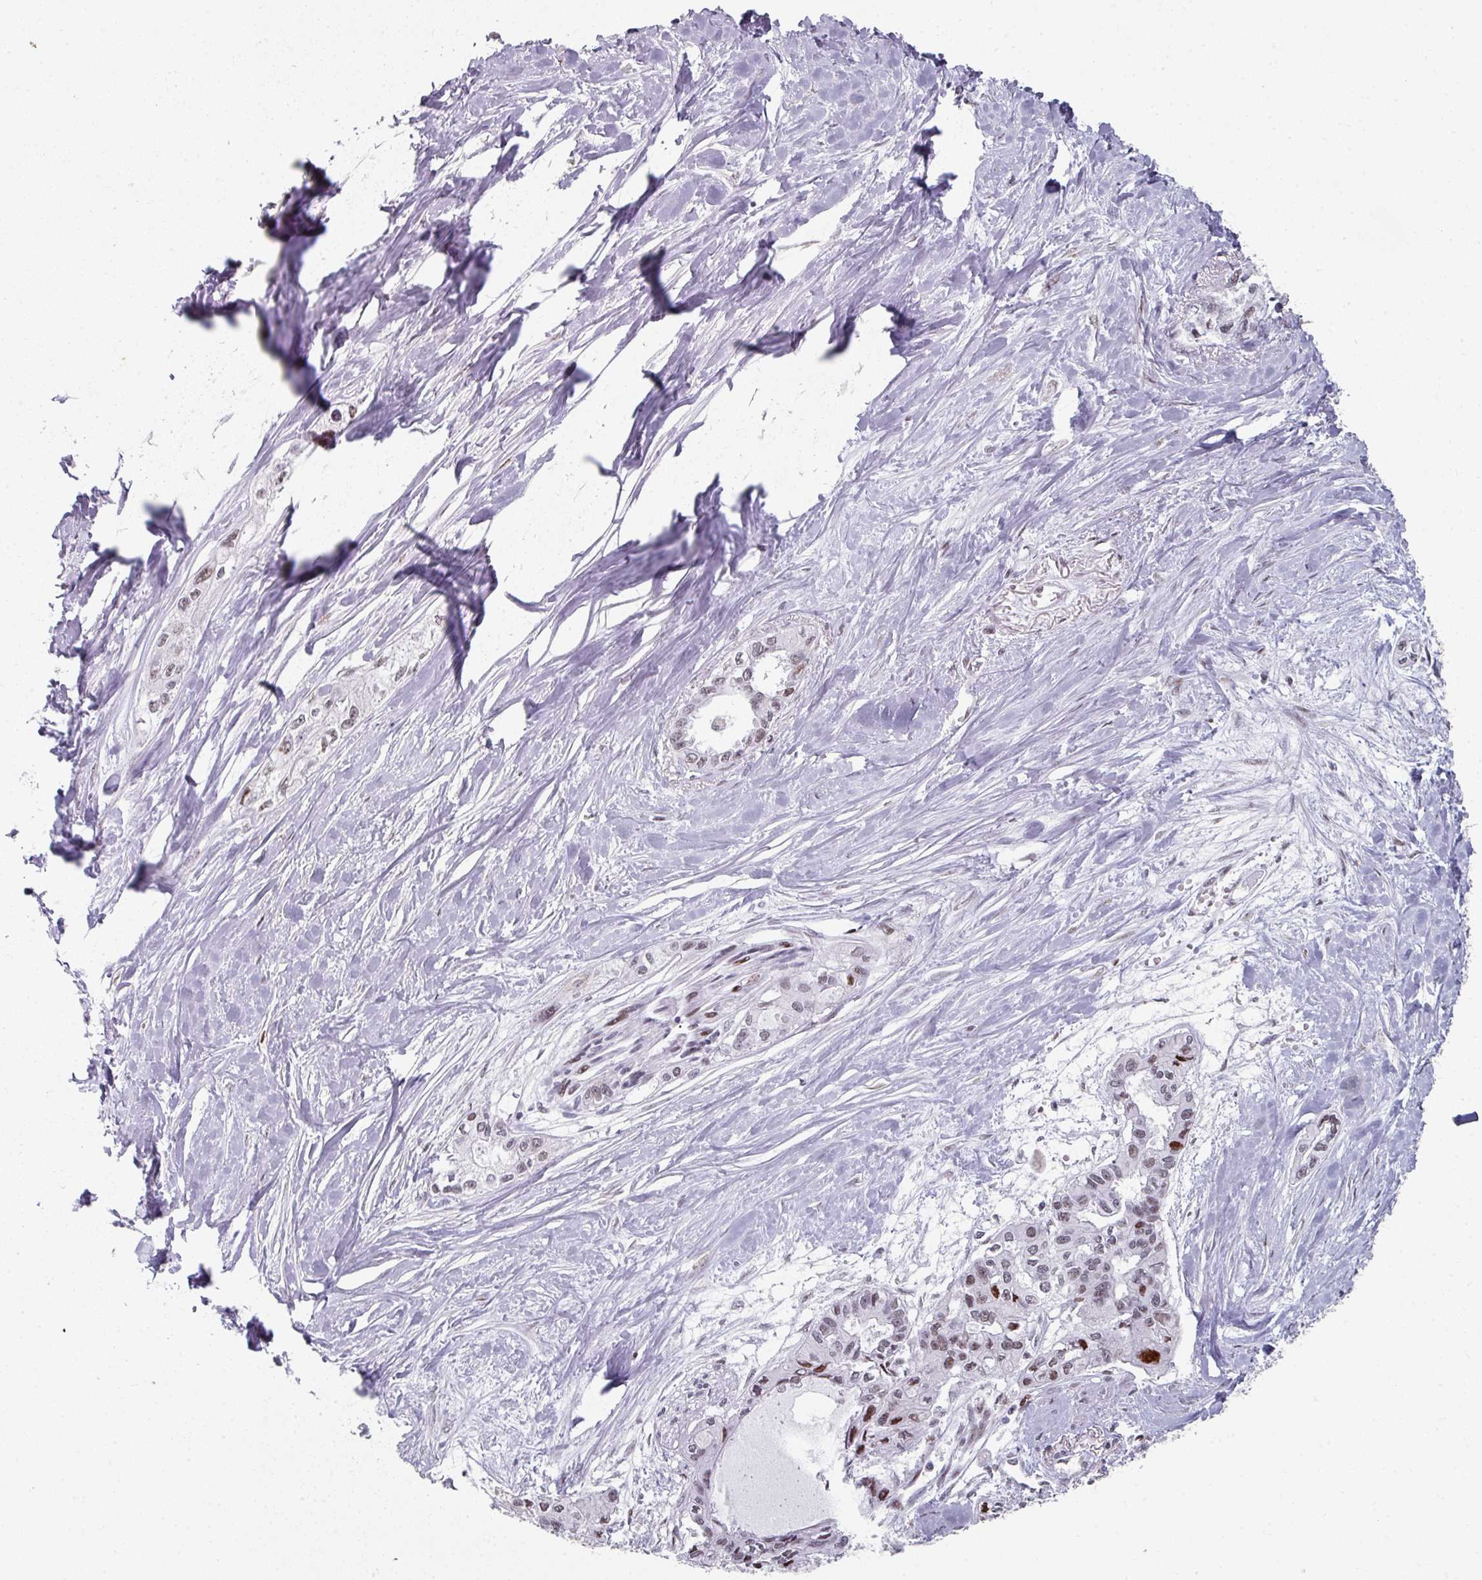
{"staining": {"intensity": "moderate", "quantity": ">75%", "location": "nuclear"}, "tissue": "pancreatic cancer", "cell_type": "Tumor cells", "image_type": "cancer", "snomed": [{"axis": "morphology", "description": "Adenocarcinoma, NOS"}, {"axis": "topography", "description": "Pancreas"}], "caption": "Immunohistochemical staining of pancreatic adenocarcinoma reveals moderate nuclear protein positivity in approximately >75% of tumor cells. The protein is shown in brown color, while the nuclei are stained blue.", "gene": "SF3B5", "patient": {"sex": "female", "age": 50}}